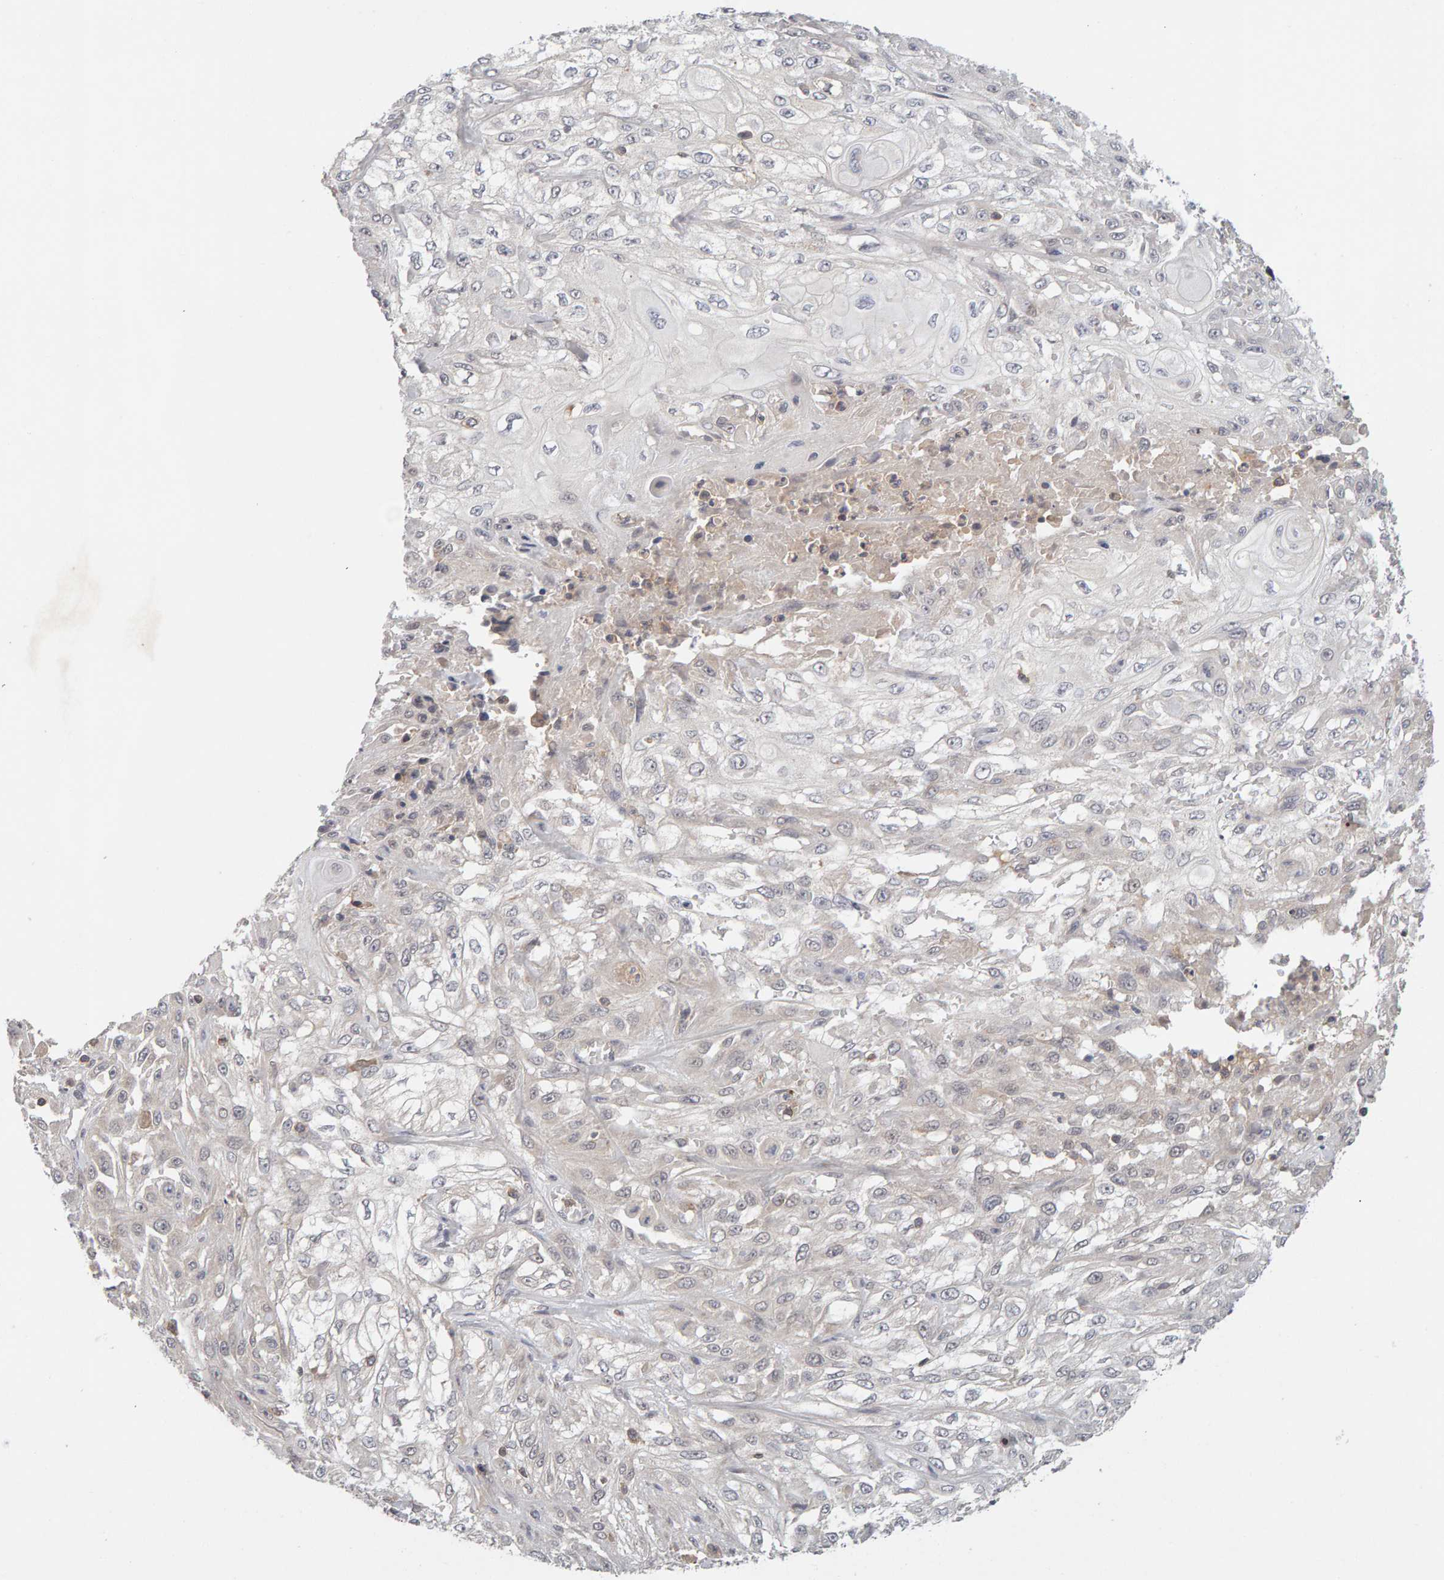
{"staining": {"intensity": "weak", "quantity": "<25%", "location": "cytoplasmic/membranous"}, "tissue": "skin cancer", "cell_type": "Tumor cells", "image_type": "cancer", "snomed": [{"axis": "morphology", "description": "Squamous cell carcinoma, NOS"}, {"axis": "morphology", "description": "Squamous cell carcinoma, metastatic, NOS"}, {"axis": "topography", "description": "Skin"}, {"axis": "topography", "description": "Lymph node"}], "caption": "Micrograph shows no significant protein expression in tumor cells of skin cancer (squamous cell carcinoma).", "gene": "NUDCD1", "patient": {"sex": "male", "age": 75}}